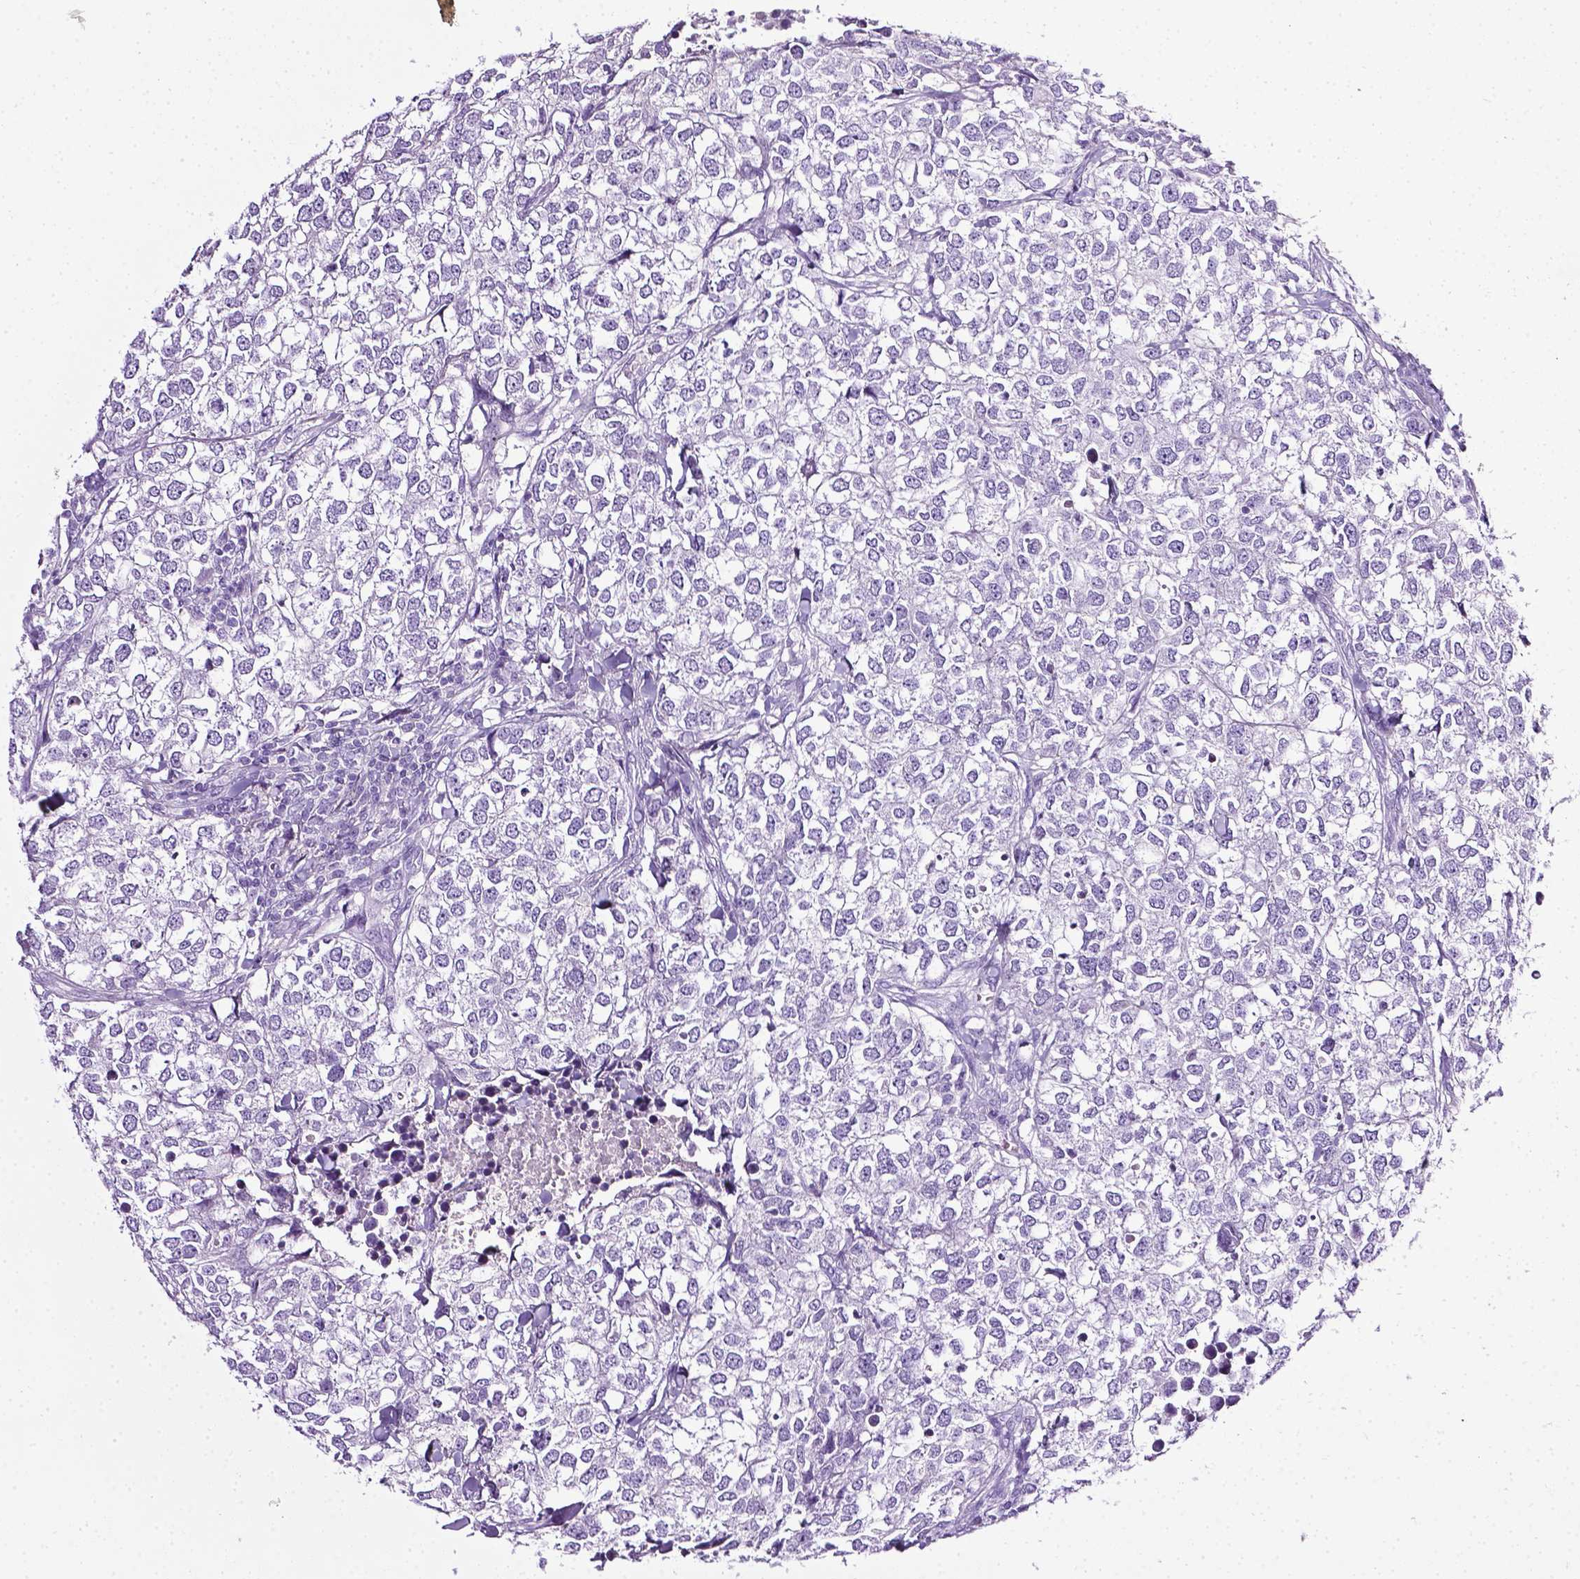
{"staining": {"intensity": "negative", "quantity": "none", "location": "none"}, "tissue": "breast cancer", "cell_type": "Tumor cells", "image_type": "cancer", "snomed": [{"axis": "morphology", "description": "Duct carcinoma"}, {"axis": "topography", "description": "Breast"}], "caption": "Immunohistochemical staining of breast cancer shows no significant expression in tumor cells.", "gene": "LELP1", "patient": {"sex": "female", "age": 30}}